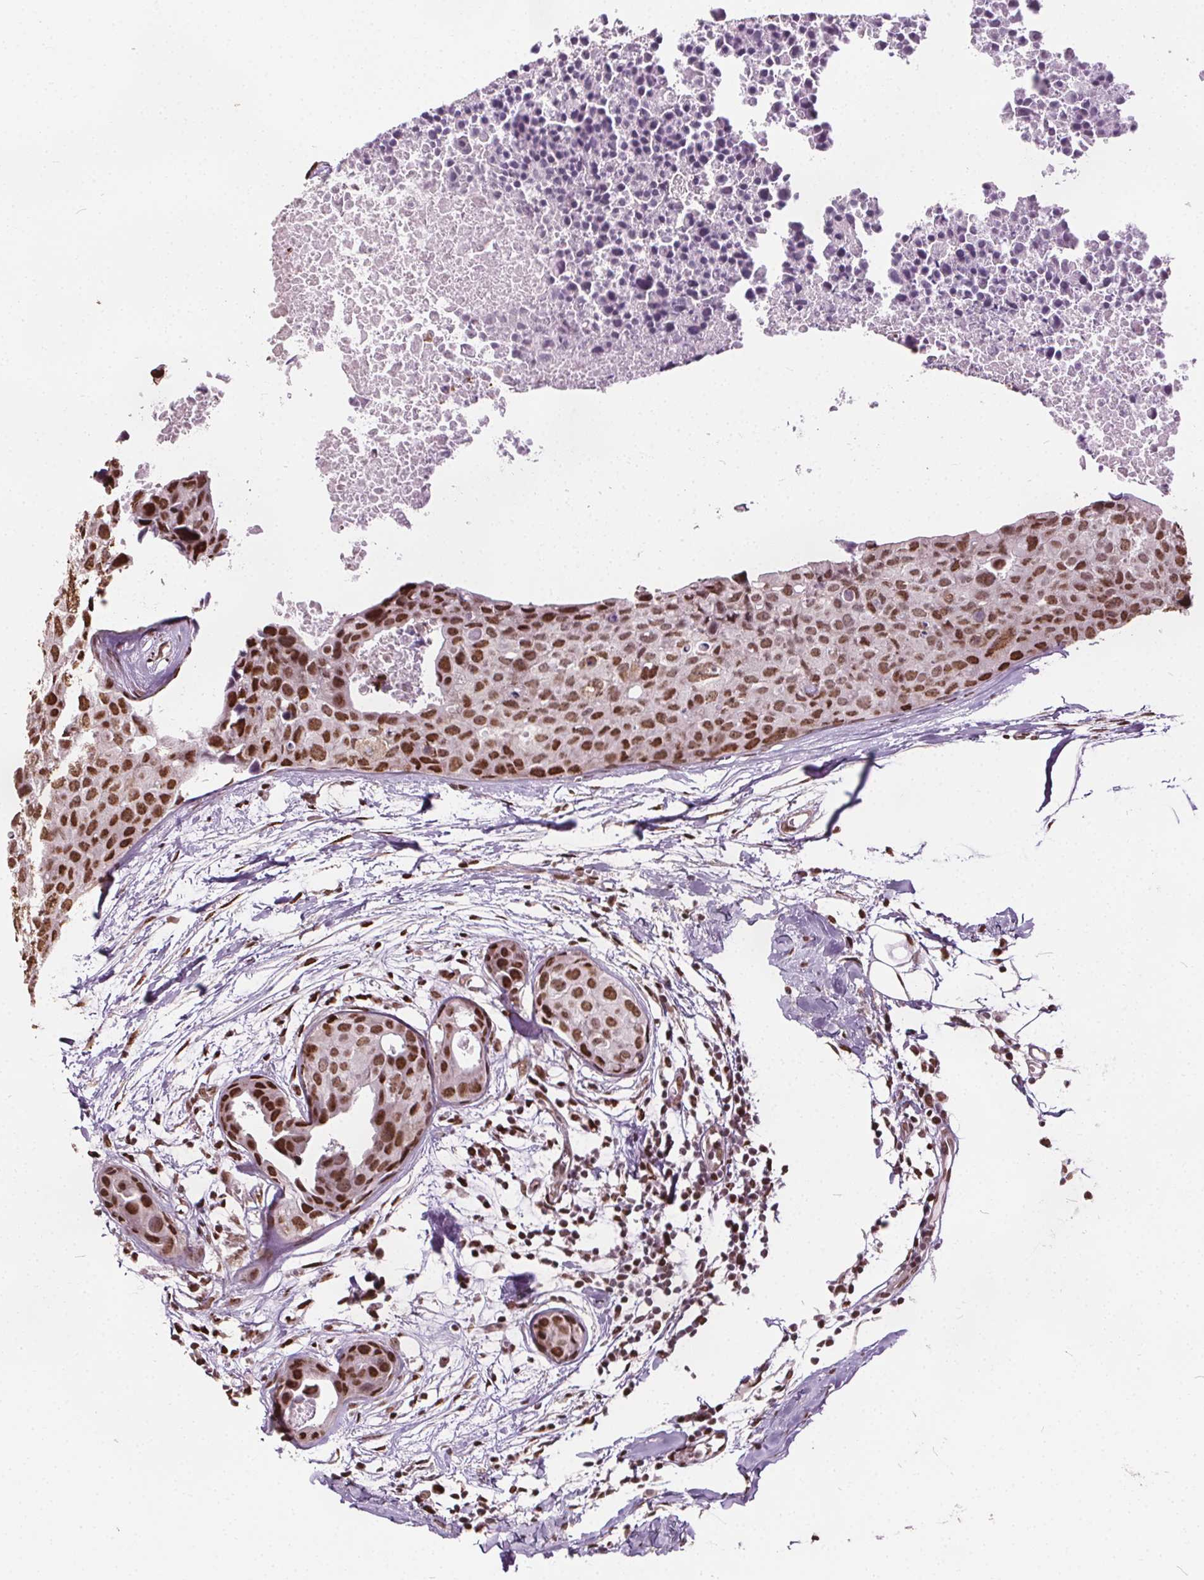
{"staining": {"intensity": "strong", "quantity": ">75%", "location": "nuclear"}, "tissue": "breast cancer", "cell_type": "Tumor cells", "image_type": "cancer", "snomed": [{"axis": "morphology", "description": "Duct carcinoma"}, {"axis": "topography", "description": "Breast"}], "caption": "A brown stain shows strong nuclear positivity of a protein in human breast cancer tumor cells. The protein is stained brown, and the nuclei are stained in blue (DAB (3,3'-diaminobenzidine) IHC with brightfield microscopy, high magnification).", "gene": "ISLR2", "patient": {"sex": "female", "age": 38}}